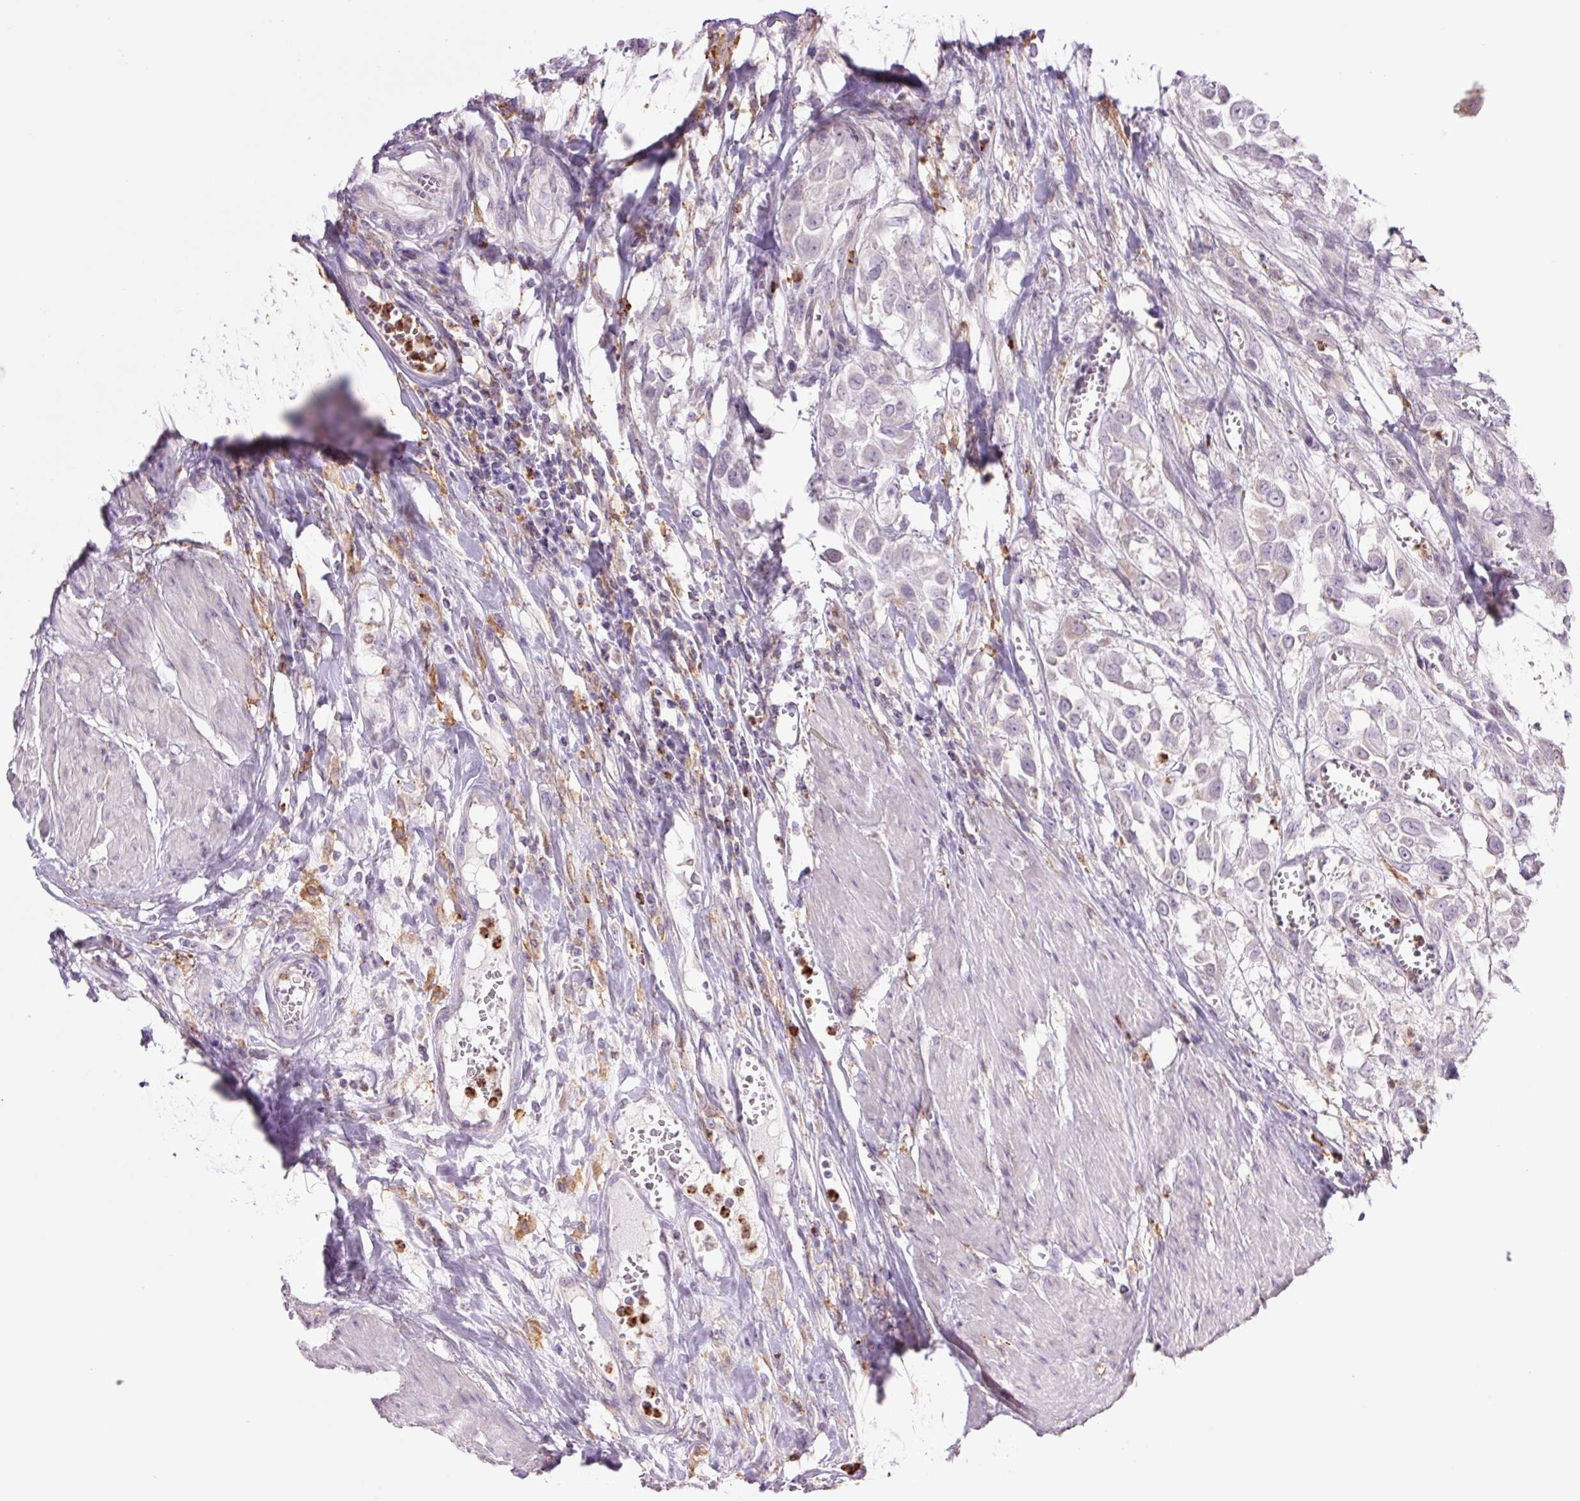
{"staining": {"intensity": "negative", "quantity": "none", "location": "none"}, "tissue": "urothelial cancer", "cell_type": "Tumor cells", "image_type": "cancer", "snomed": [{"axis": "morphology", "description": "Urothelial carcinoma, High grade"}, {"axis": "topography", "description": "Urinary bladder"}], "caption": "Immunohistochemistry histopathology image of neoplastic tissue: human high-grade urothelial carcinoma stained with DAB demonstrates no significant protein expression in tumor cells.", "gene": "SH2D6", "patient": {"sex": "male", "age": 57}}